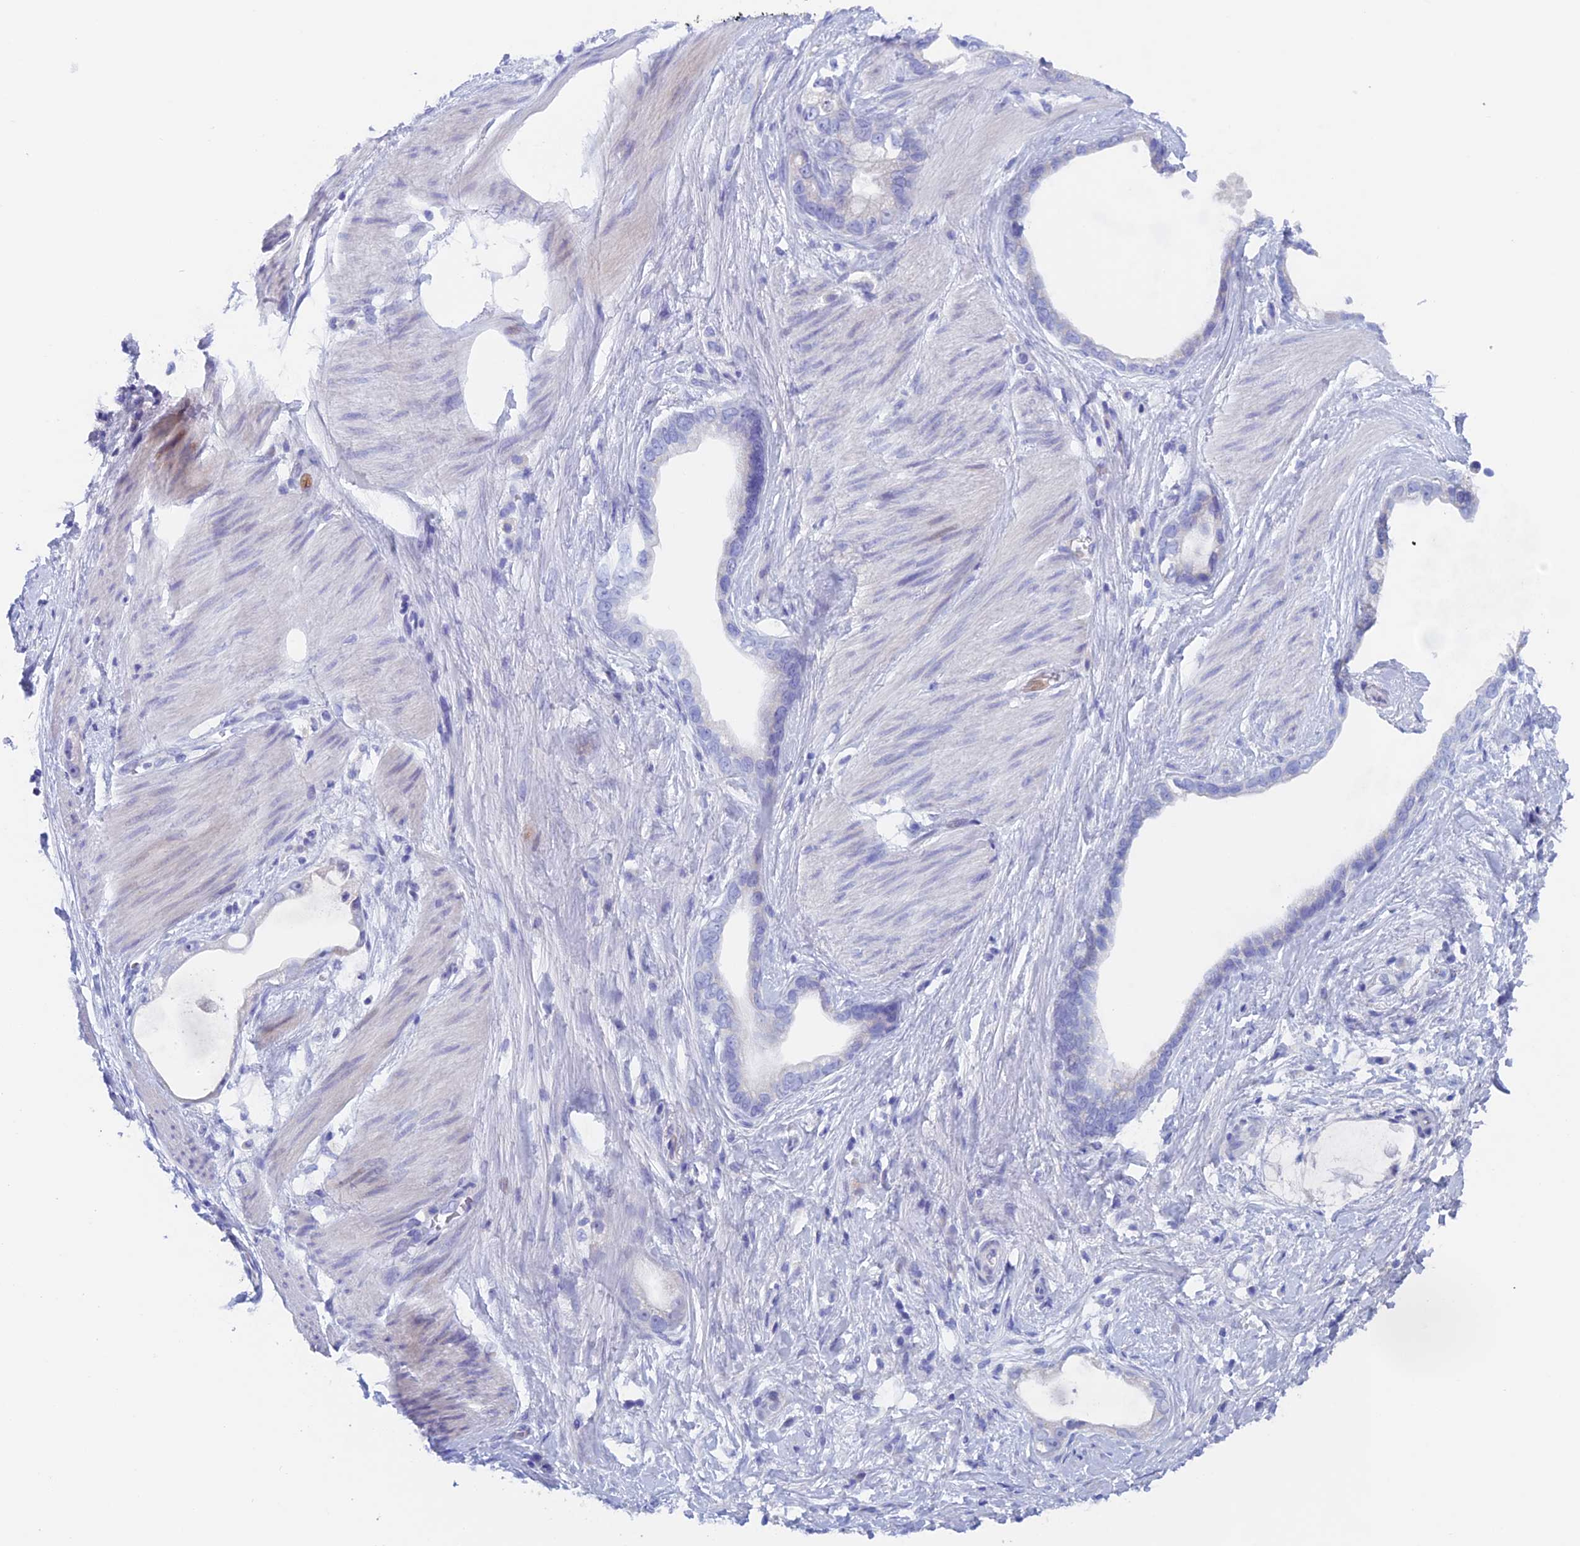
{"staining": {"intensity": "negative", "quantity": "none", "location": "none"}, "tissue": "stomach cancer", "cell_type": "Tumor cells", "image_type": "cancer", "snomed": [{"axis": "morphology", "description": "Adenocarcinoma, NOS"}, {"axis": "topography", "description": "Stomach"}], "caption": "Human adenocarcinoma (stomach) stained for a protein using immunohistochemistry exhibits no positivity in tumor cells.", "gene": "PSMC3IP", "patient": {"sex": "male", "age": 55}}